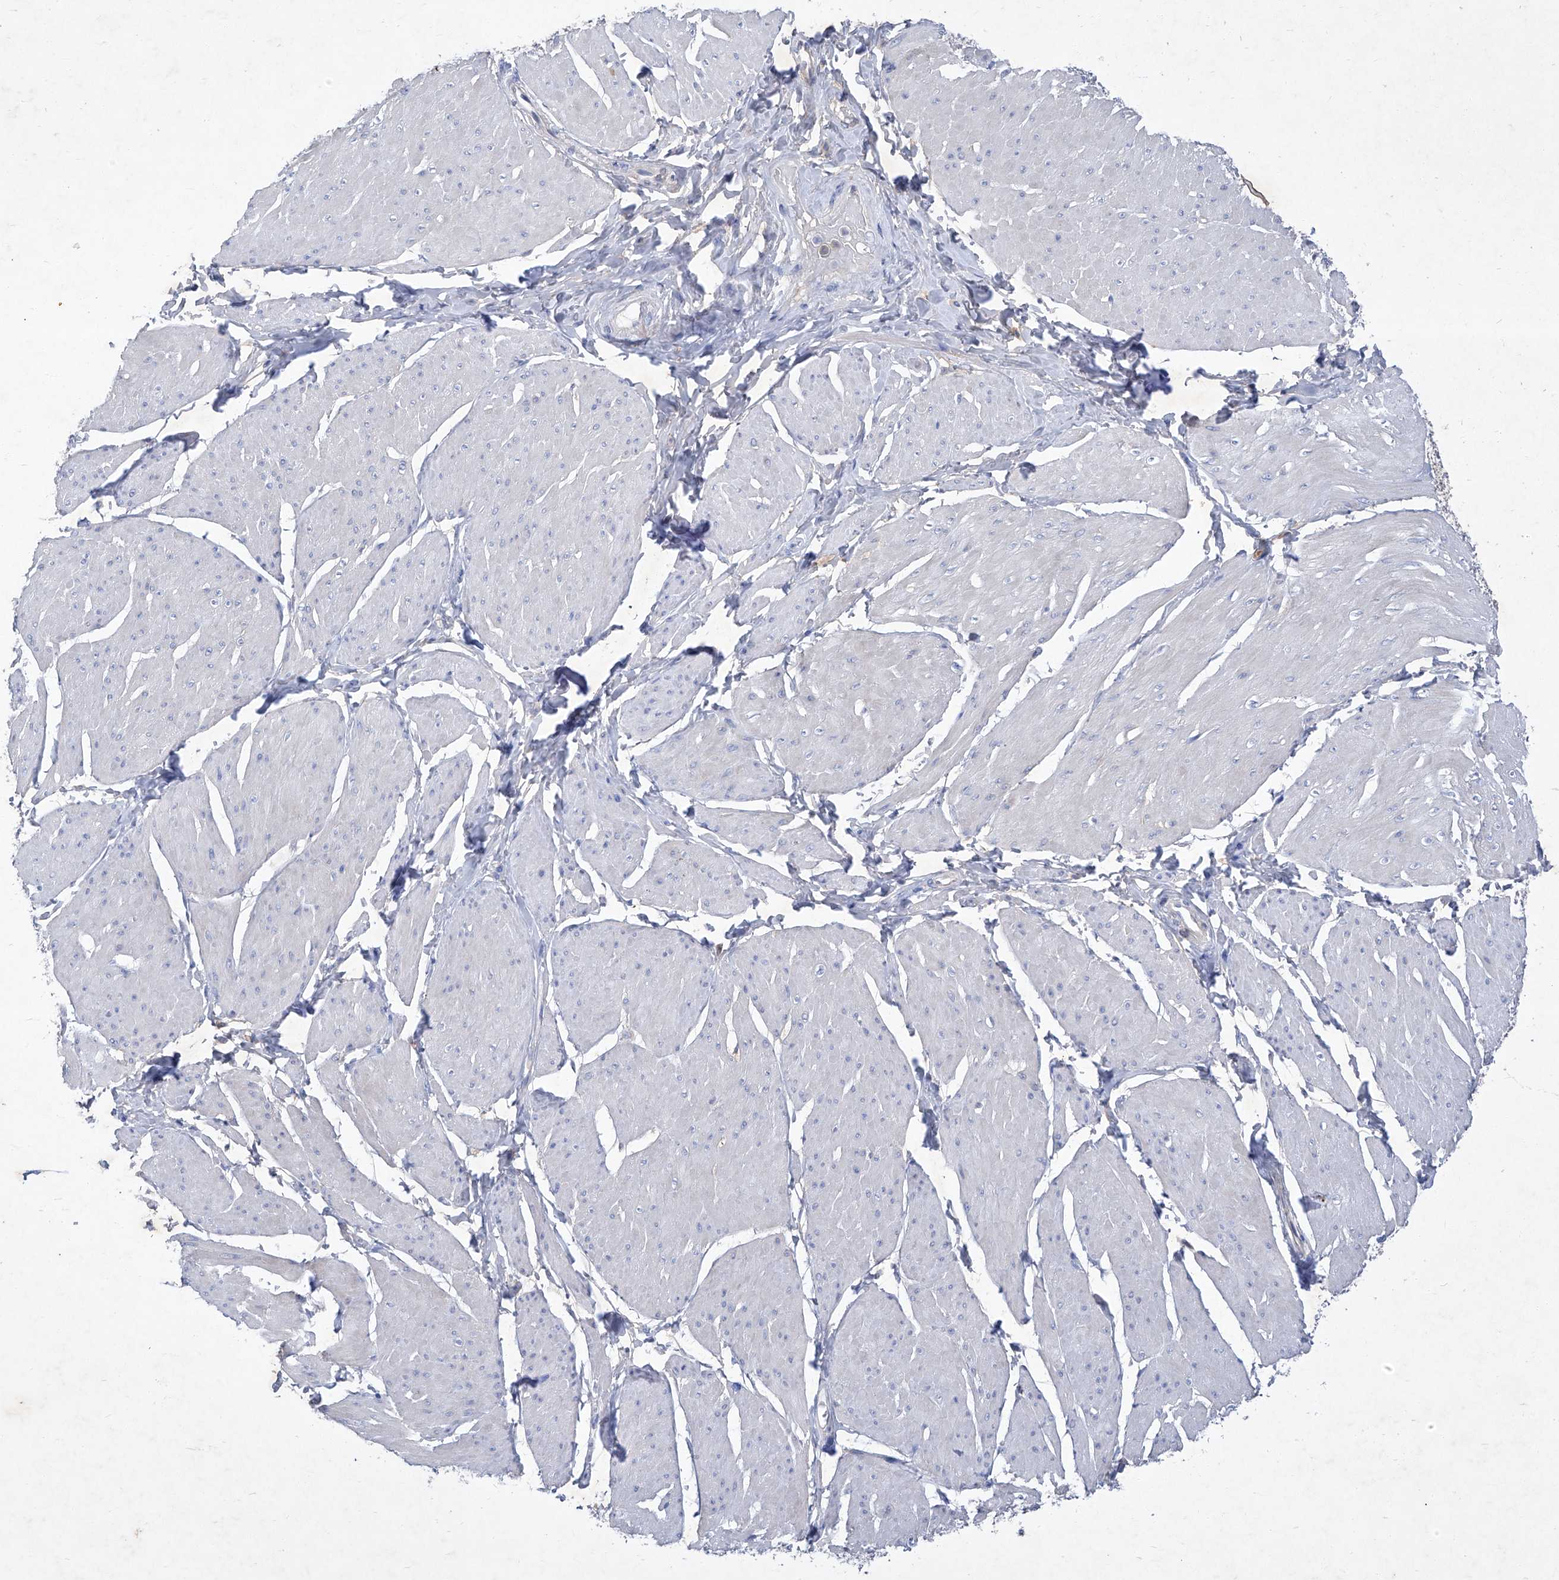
{"staining": {"intensity": "negative", "quantity": "none", "location": "none"}, "tissue": "smooth muscle", "cell_type": "Smooth muscle cells", "image_type": "normal", "snomed": [{"axis": "morphology", "description": "Urothelial carcinoma, High grade"}, {"axis": "topography", "description": "Urinary bladder"}], "caption": "Micrograph shows no significant protein positivity in smooth muscle cells of unremarkable smooth muscle. (Stains: DAB (3,3'-diaminobenzidine) immunohistochemistry with hematoxylin counter stain, Microscopy: brightfield microscopy at high magnification).", "gene": "SBK2", "patient": {"sex": "male", "age": 46}}